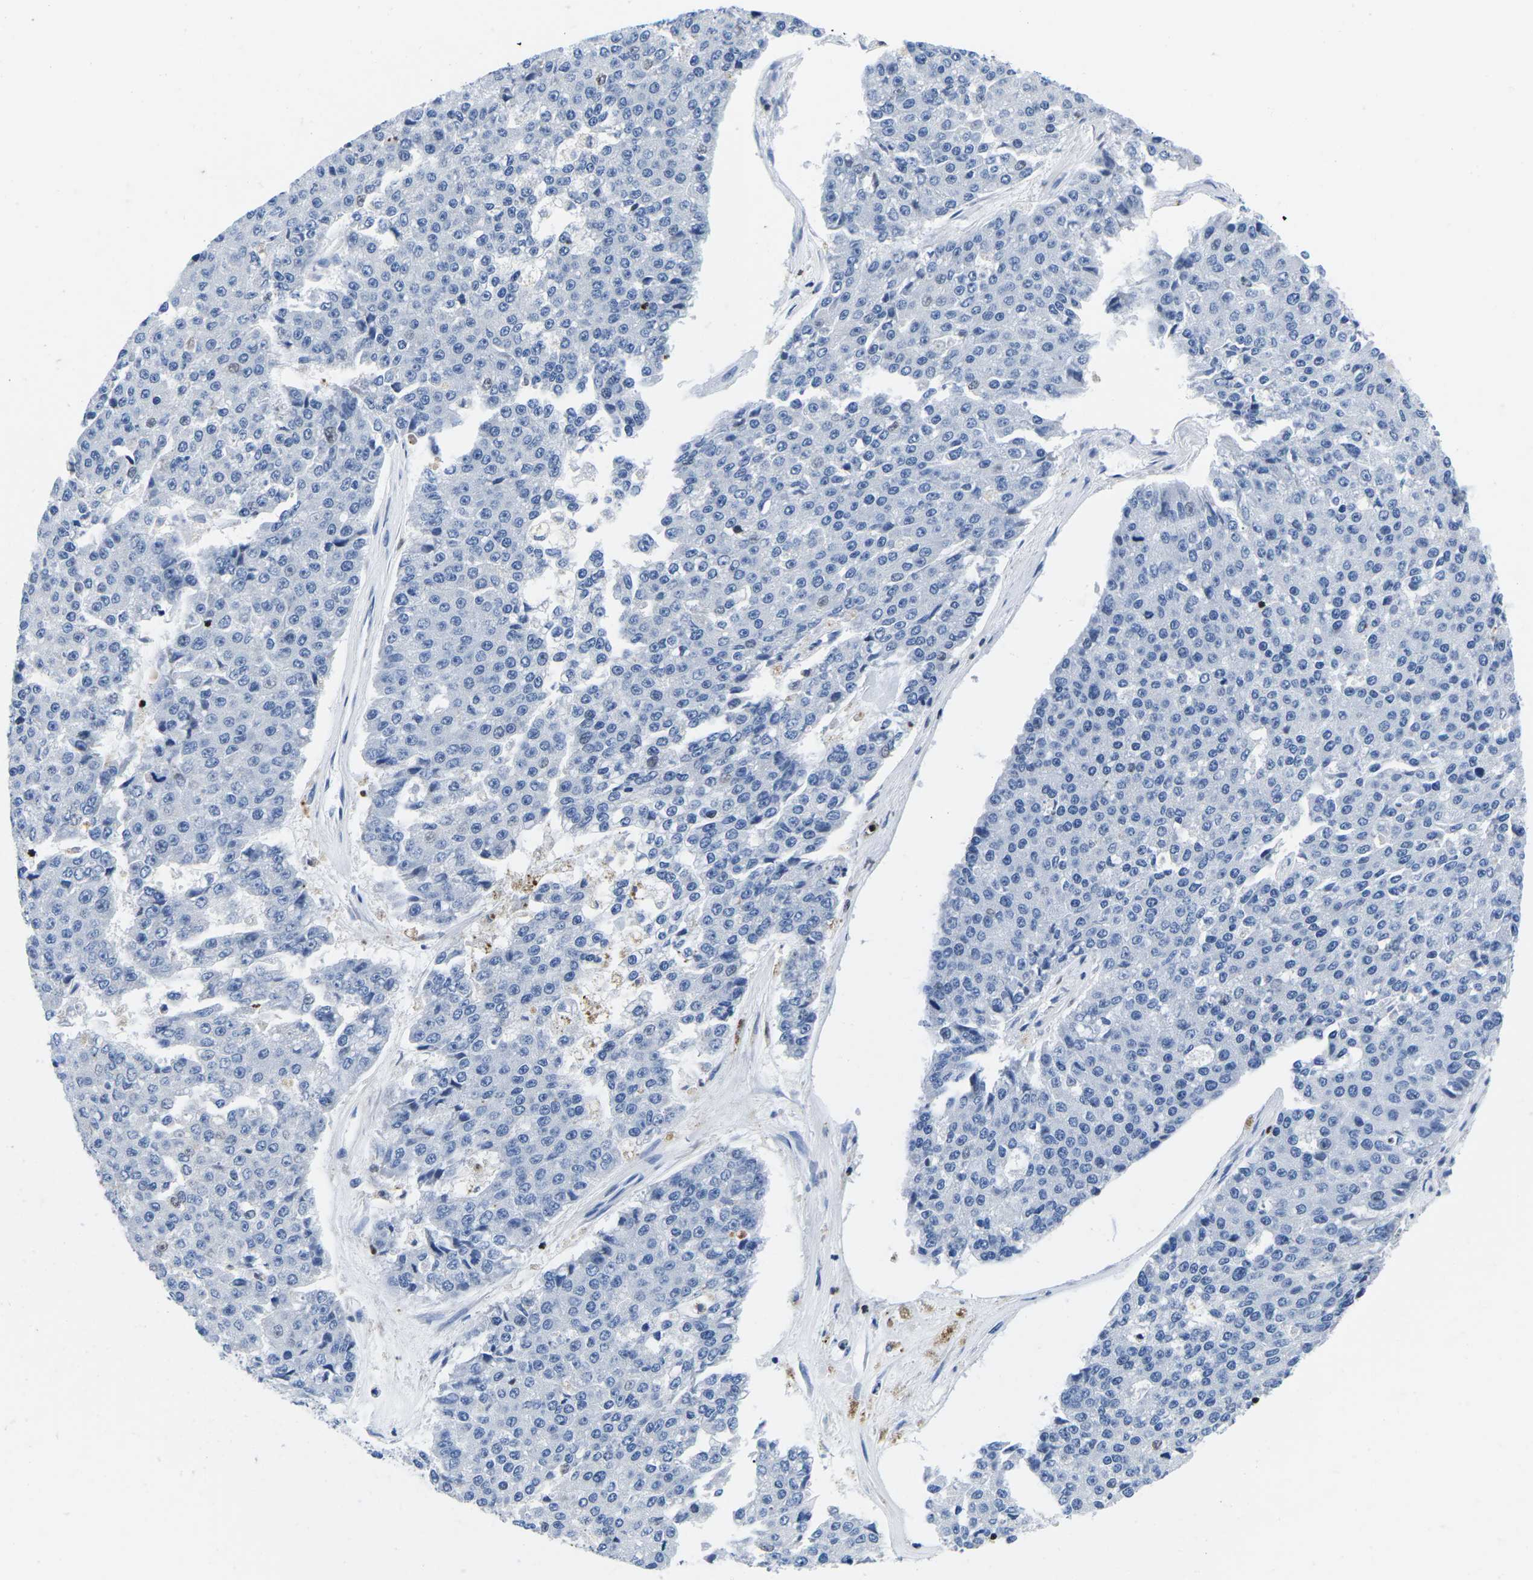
{"staining": {"intensity": "negative", "quantity": "none", "location": "none"}, "tissue": "pancreatic cancer", "cell_type": "Tumor cells", "image_type": "cancer", "snomed": [{"axis": "morphology", "description": "Adenocarcinoma, NOS"}, {"axis": "topography", "description": "Pancreas"}], "caption": "Adenocarcinoma (pancreatic) was stained to show a protein in brown. There is no significant positivity in tumor cells. Nuclei are stained in blue.", "gene": "CTSW", "patient": {"sex": "male", "age": 50}}